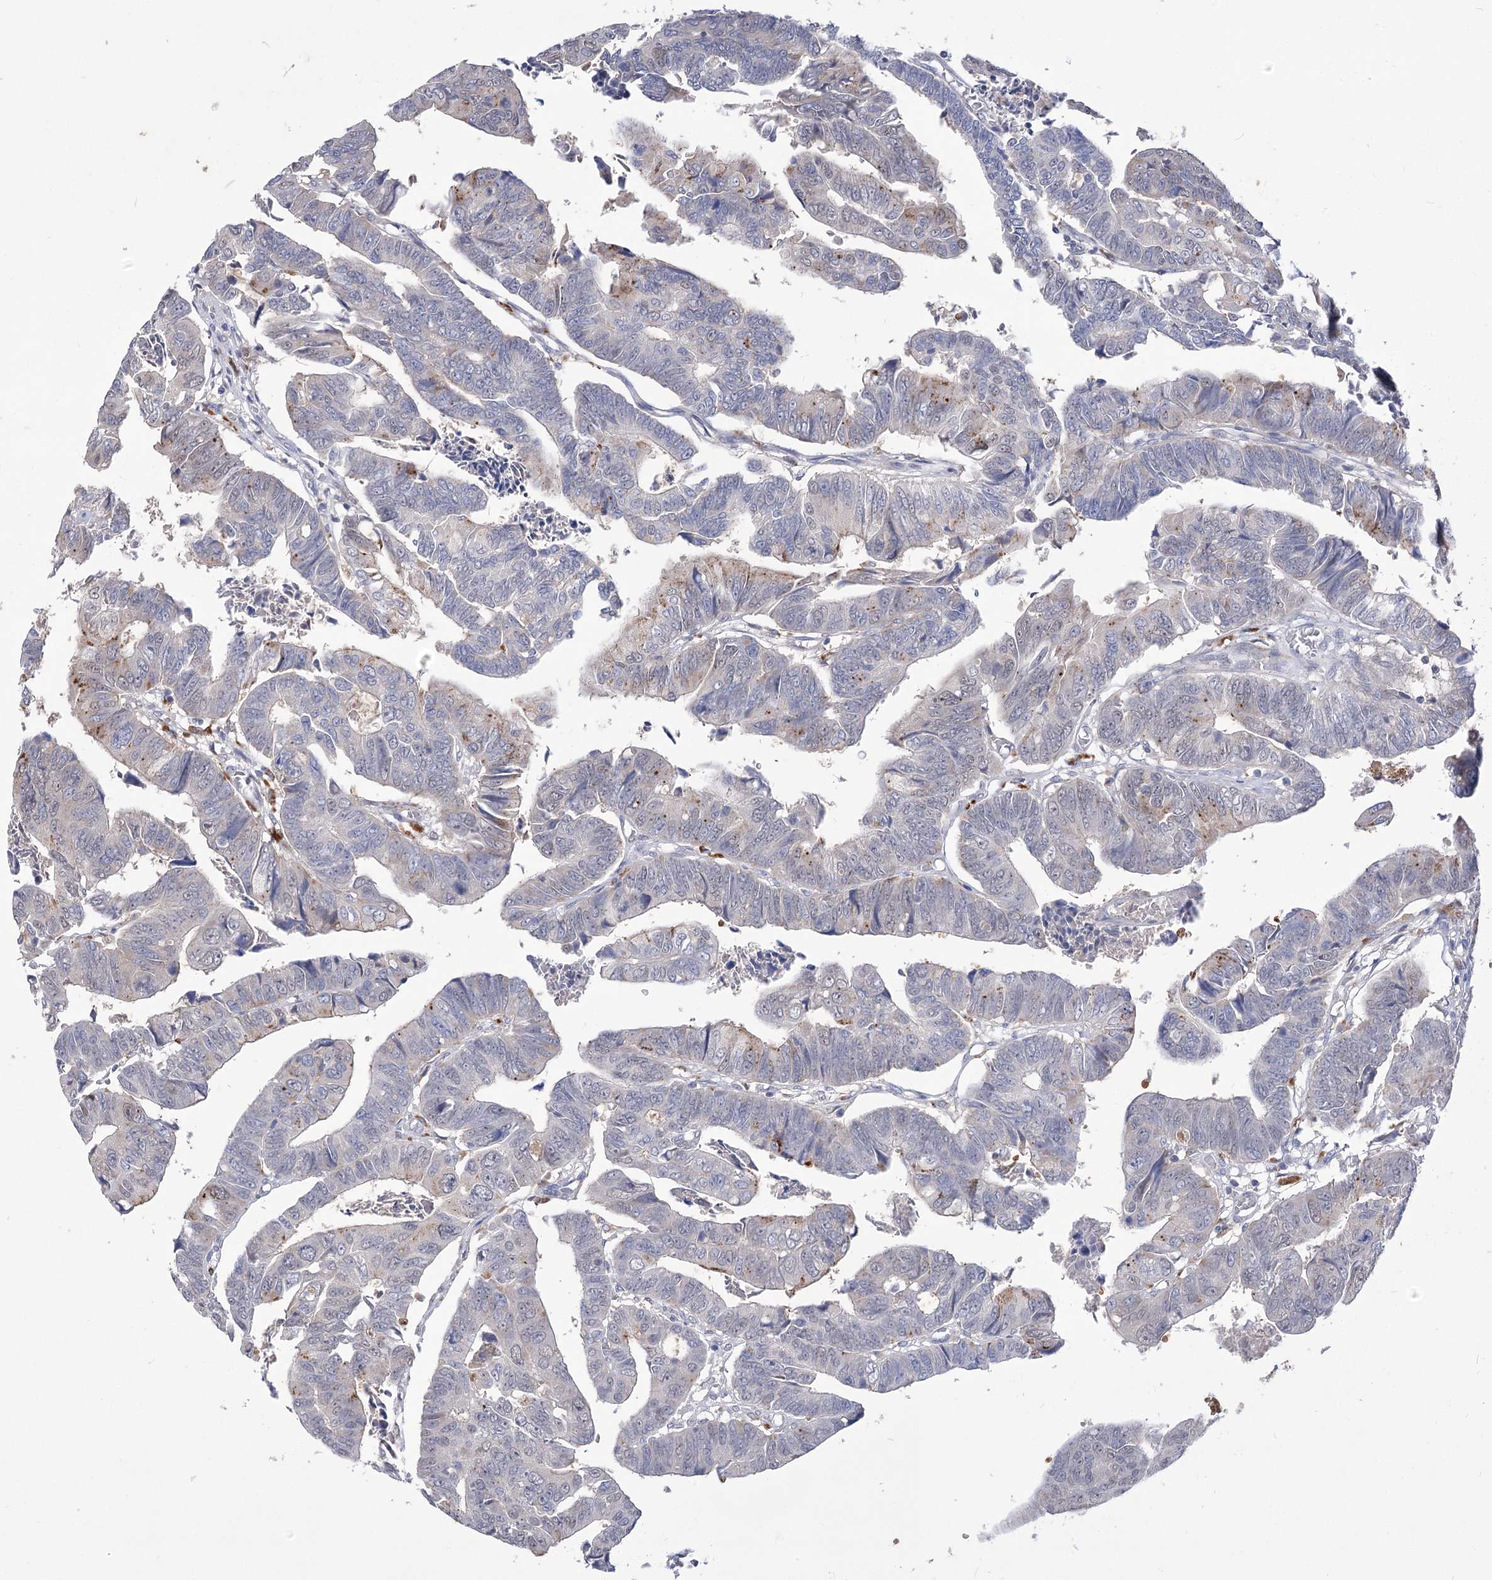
{"staining": {"intensity": "weak", "quantity": "<25%", "location": "cytoplasmic/membranous"}, "tissue": "colorectal cancer", "cell_type": "Tumor cells", "image_type": "cancer", "snomed": [{"axis": "morphology", "description": "Adenocarcinoma, NOS"}, {"axis": "topography", "description": "Rectum"}], "caption": "High magnification brightfield microscopy of colorectal adenocarcinoma stained with DAB (brown) and counterstained with hematoxylin (blue): tumor cells show no significant positivity. (DAB immunohistochemistry, high magnification).", "gene": "SIAE", "patient": {"sex": "female", "age": 65}}